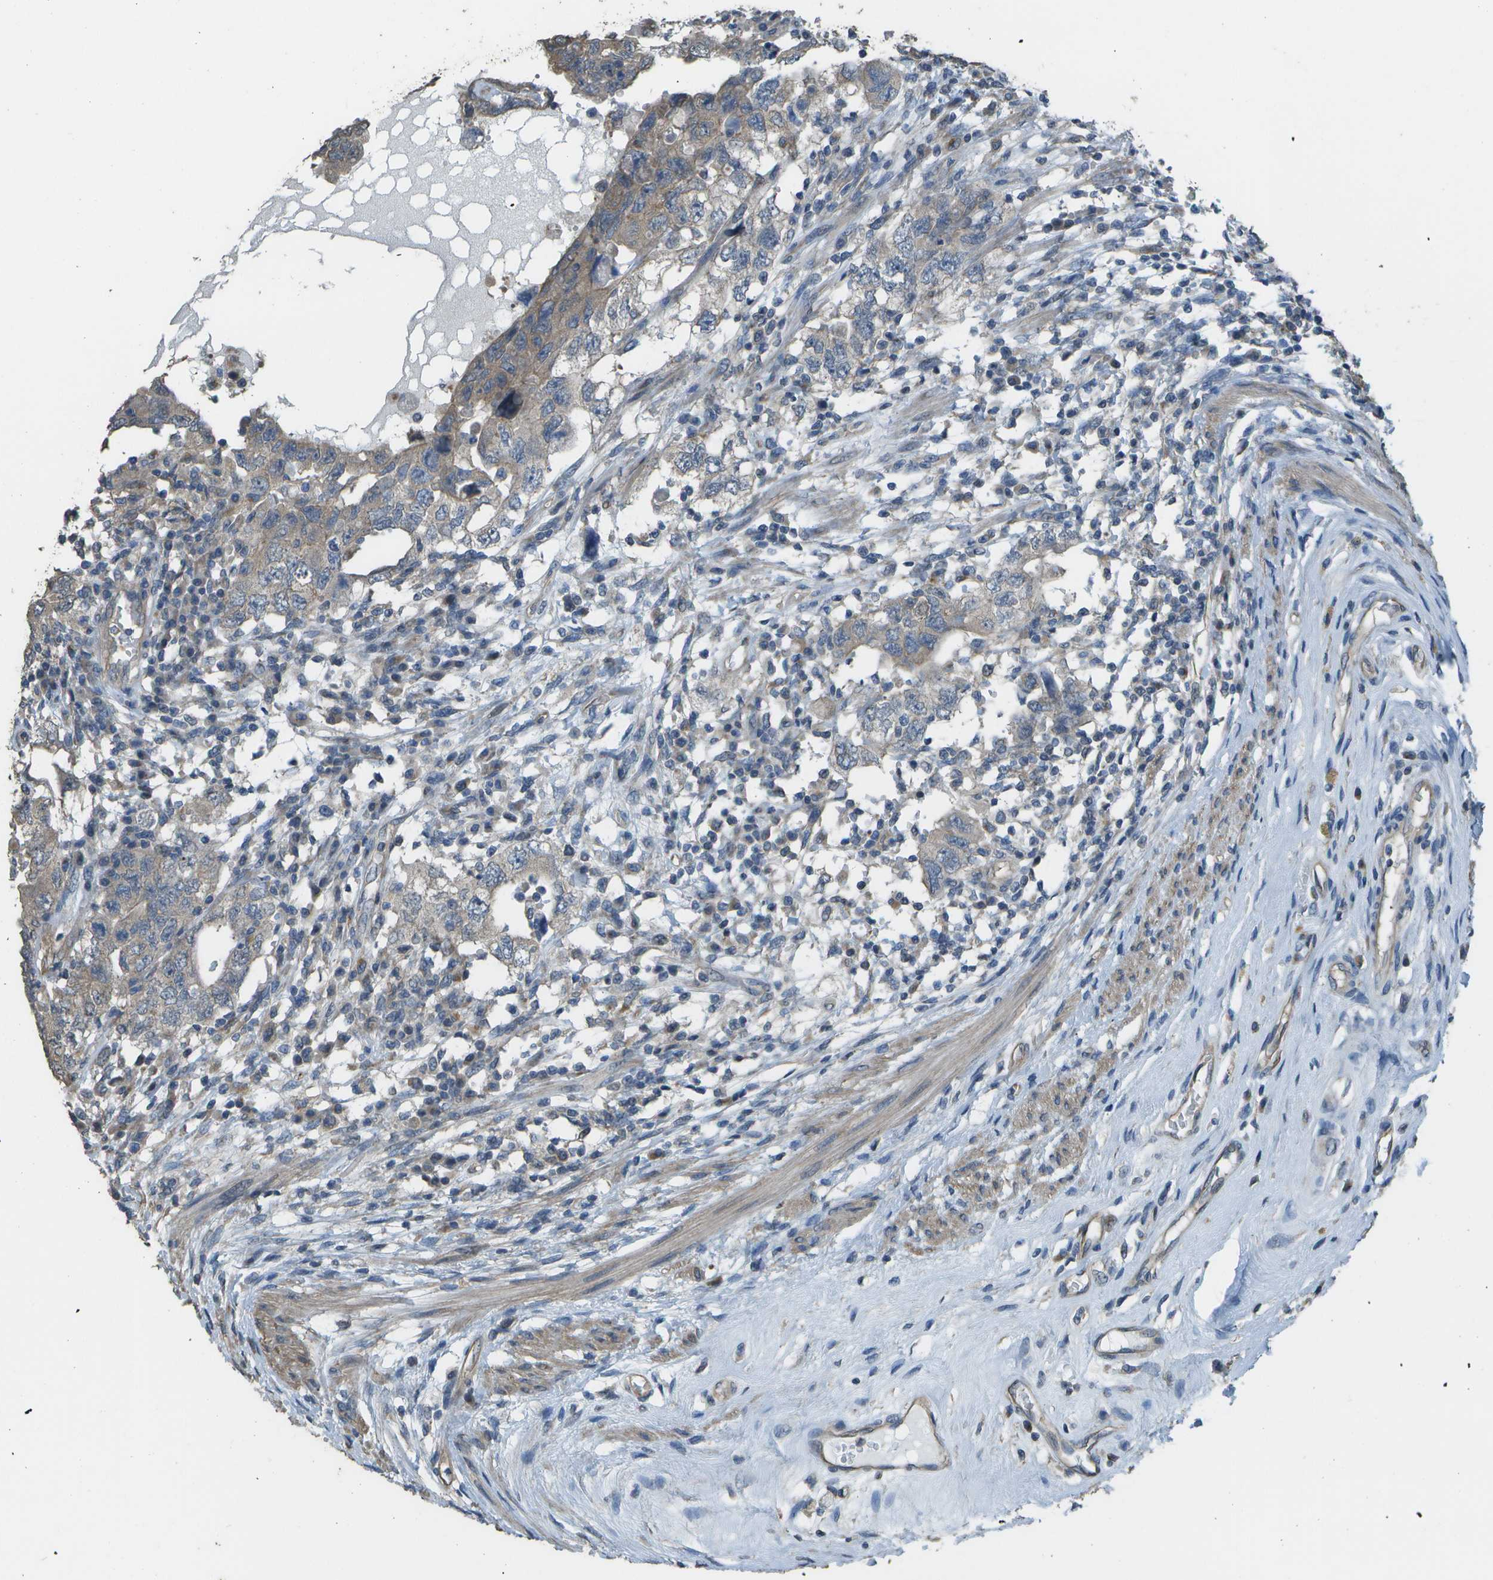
{"staining": {"intensity": "weak", "quantity": "25%-75%", "location": "cytoplasmic/membranous"}, "tissue": "testis cancer", "cell_type": "Tumor cells", "image_type": "cancer", "snomed": [{"axis": "morphology", "description": "Carcinoma, Embryonal, NOS"}, {"axis": "topography", "description": "Testis"}], "caption": "Testis embryonal carcinoma was stained to show a protein in brown. There is low levels of weak cytoplasmic/membranous expression in about 25%-75% of tumor cells.", "gene": "CLNS1A", "patient": {"sex": "male", "age": 26}}